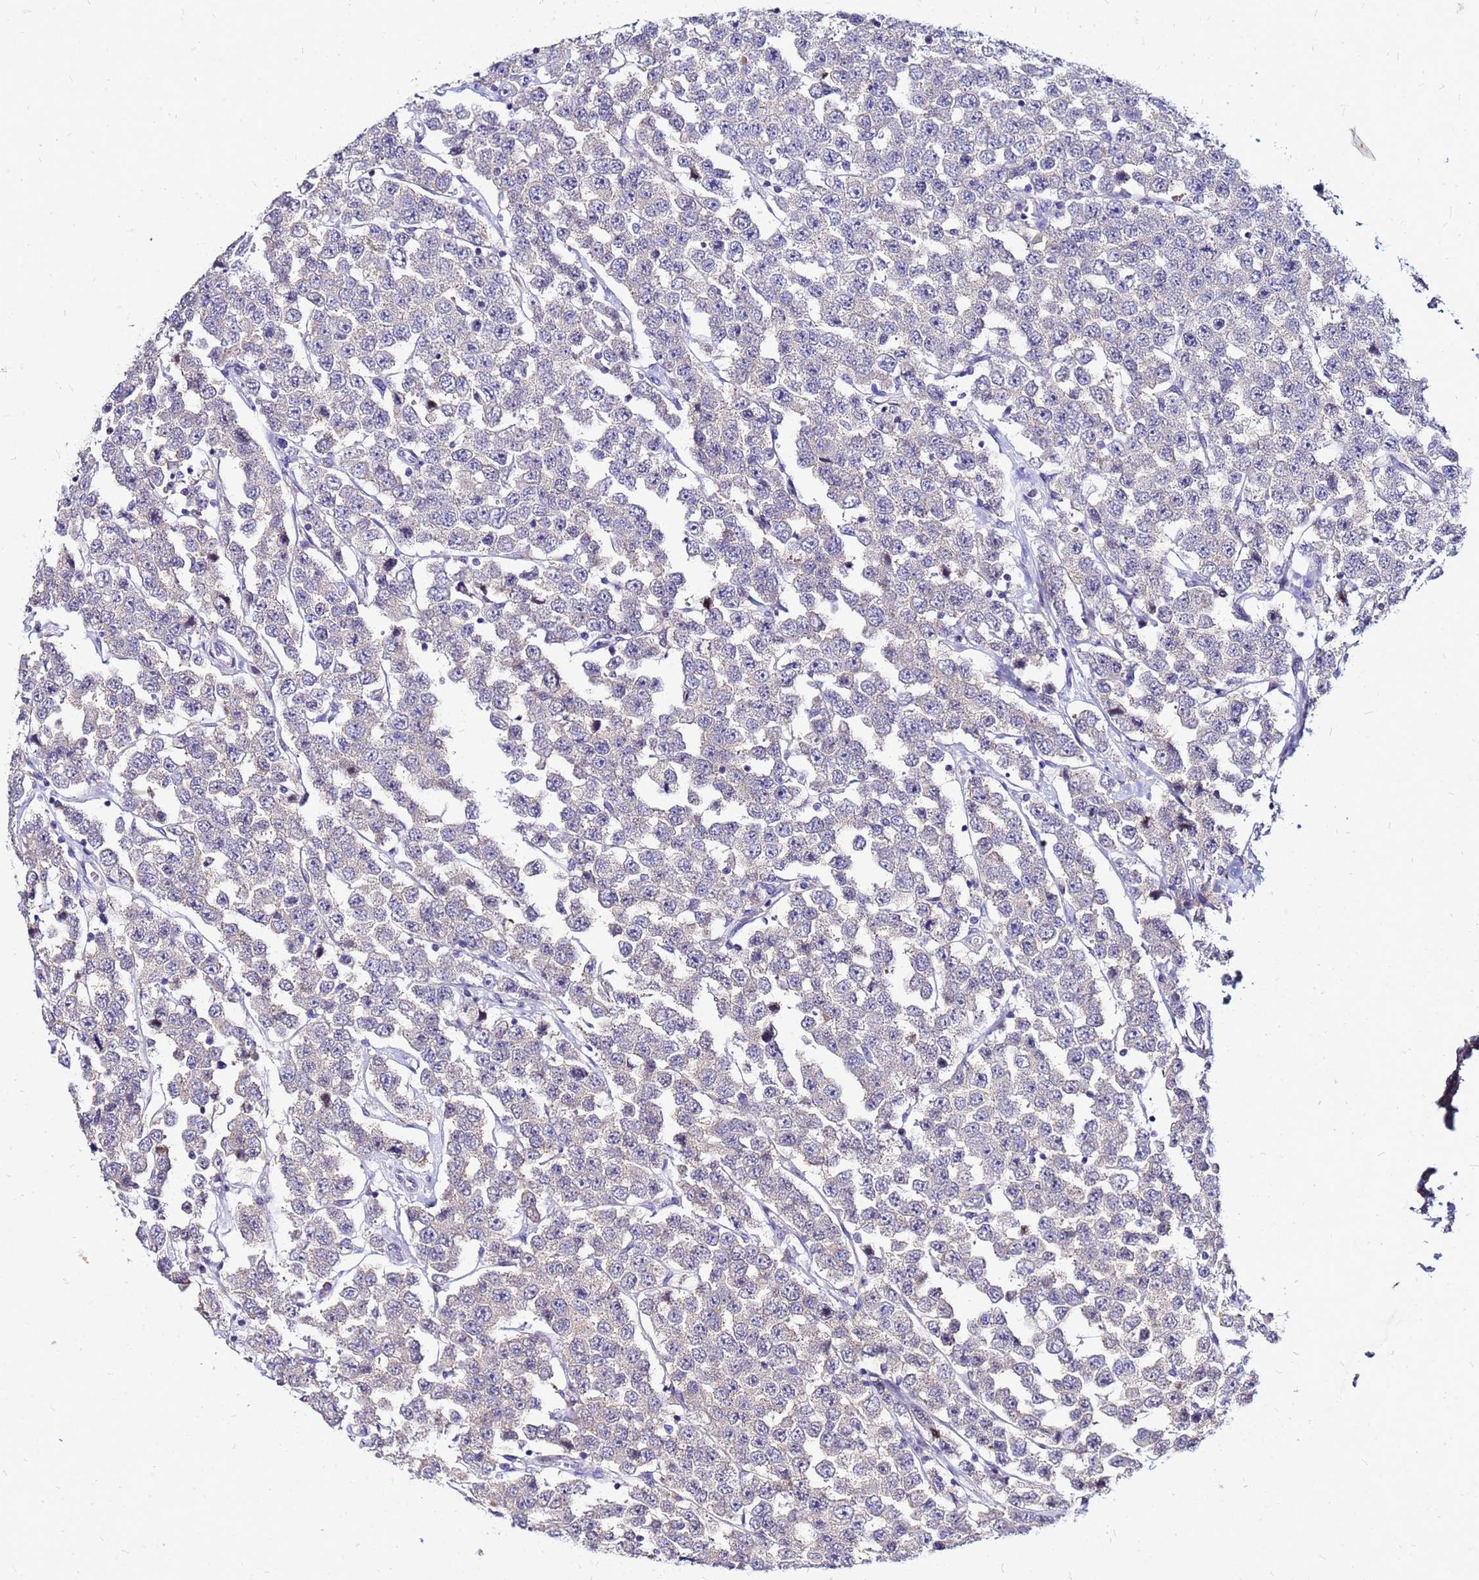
{"staining": {"intensity": "negative", "quantity": "none", "location": "none"}, "tissue": "testis cancer", "cell_type": "Tumor cells", "image_type": "cancer", "snomed": [{"axis": "morphology", "description": "Seminoma, NOS"}, {"axis": "topography", "description": "Testis"}], "caption": "The immunohistochemistry photomicrograph has no significant expression in tumor cells of testis cancer (seminoma) tissue. (DAB (3,3'-diaminobenzidine) immunohistochemistry (IHC) with hematoxylin counter stain).", "gene": "ARHGEF5", "patient": {"sex": "male", "age": 28}}